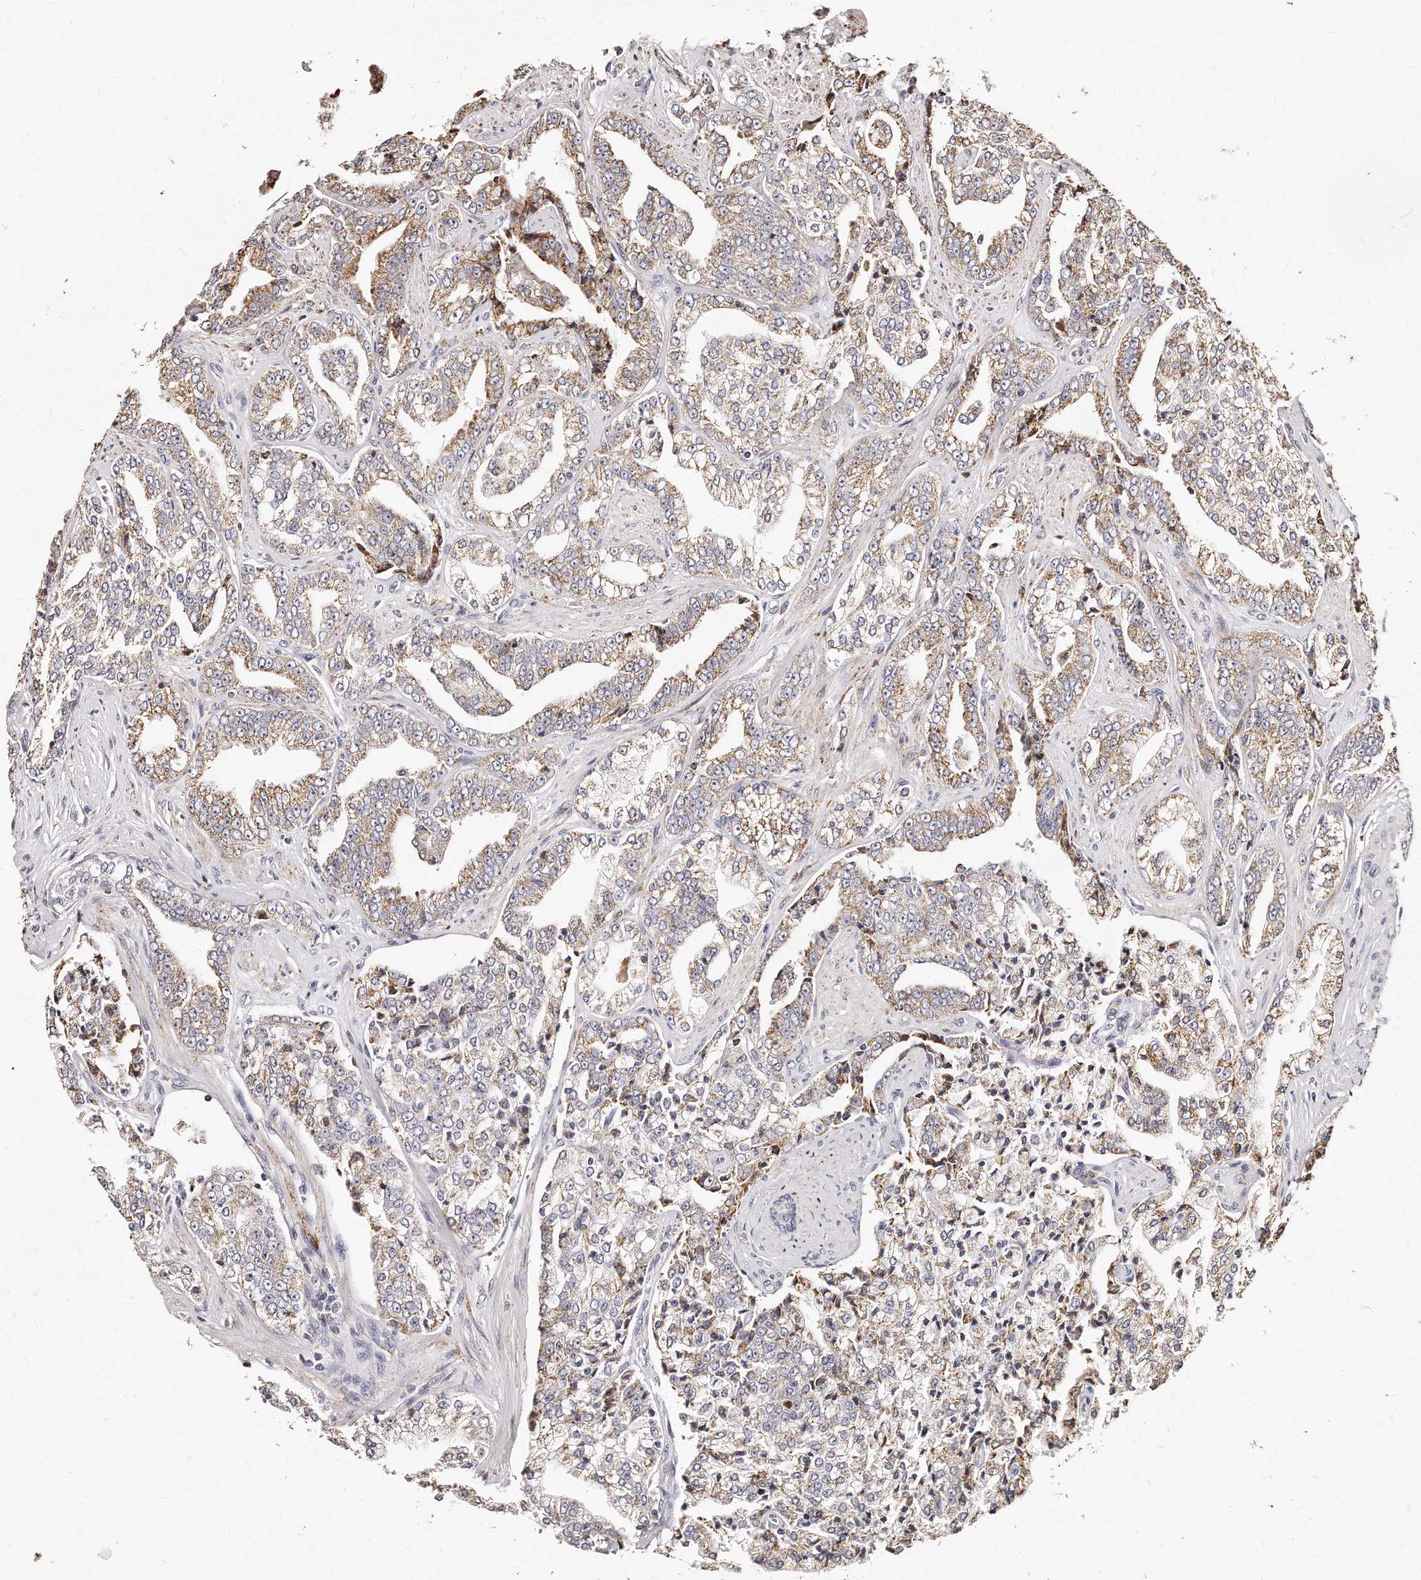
{"staining": {"intensity": "weak", "quantity": ">75%", "location": "cytoplasmic/membranous"}, "tissue": "prostate cancer", "cell_type": "Tumor cells", "image_type": "cancer", "snomed": [{"axis": "morphology", "description": "Adenocarcinoma, High grade"}, {"axis": "topography", "description": "Prostate"}], "caption": "Immunohistochemical staining of human prostate adenocarcinoma (high-grade) shows low levels of weak cytoplasmic/membranous positivity in about >75% of tumor cells. The staining was performed using DAB (3,3'-diaminobenzidine), with brown indicating positive protein expression. Nuclei are stained blue with hematoxylin.", "gene": "RTKN", "patient": {"sex": "male", "age": 71}}